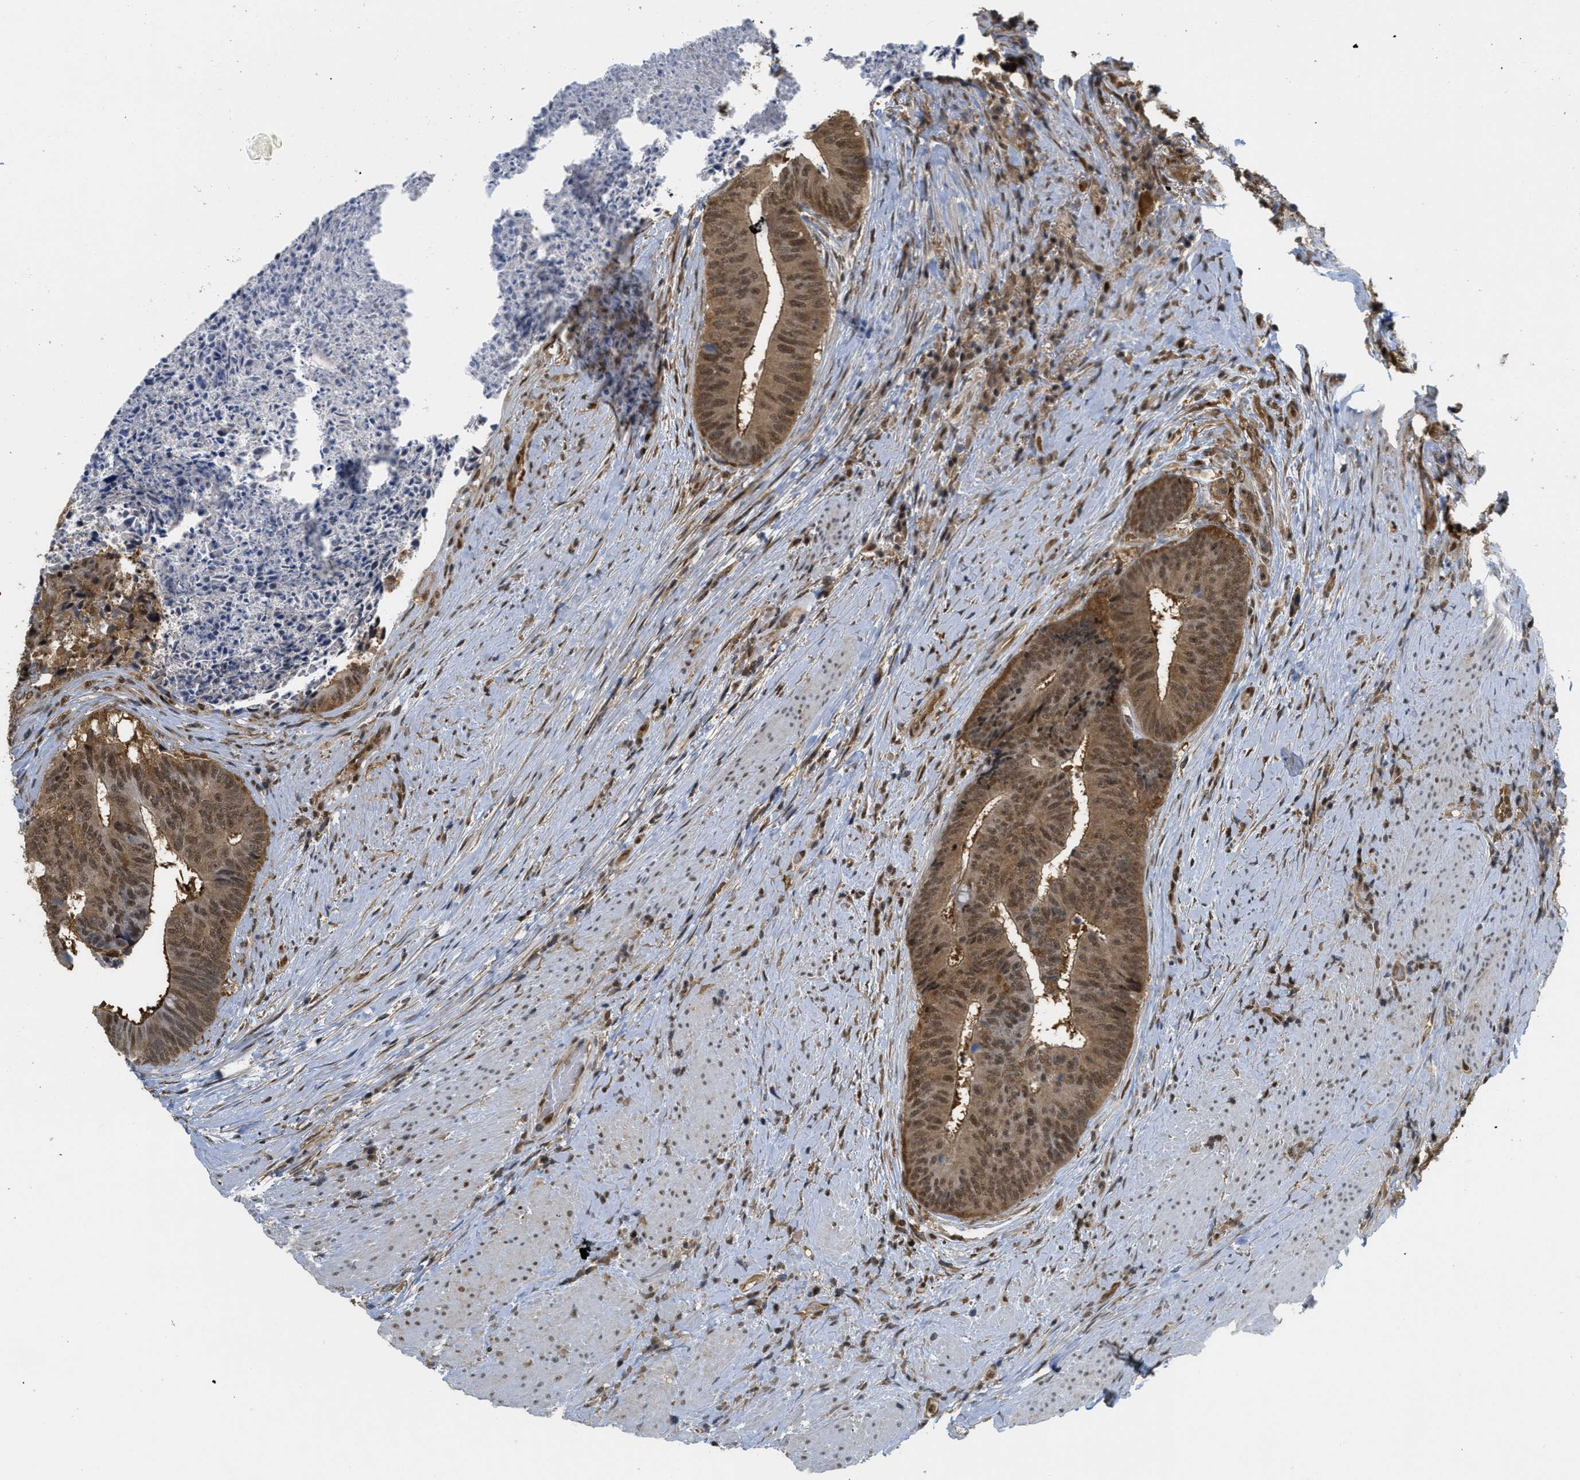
{"staining": {"intensity": "moderate", "quantity": ">75%", "location": "cytoplasmic/membranous,nuclear"}, "tissue": "colorectal cancer", "cell_type": "Tumor cells", "image_type": "cancer", "snomed": [{"axis": "morphology", "description": "Adenocarcinoma, NOS"}, {"axis": "topography", "description": "Rectum"}], "caption": "This histopathology image shows immunohistochemistry staining of human colorectal adenocarcinoma, with medium moderate cytoplasmic/membranous and nuclear positivity in about >75% of tumor cells.", "gene": "PSMC5", "patient": {"sex": "male", "age": 72}}